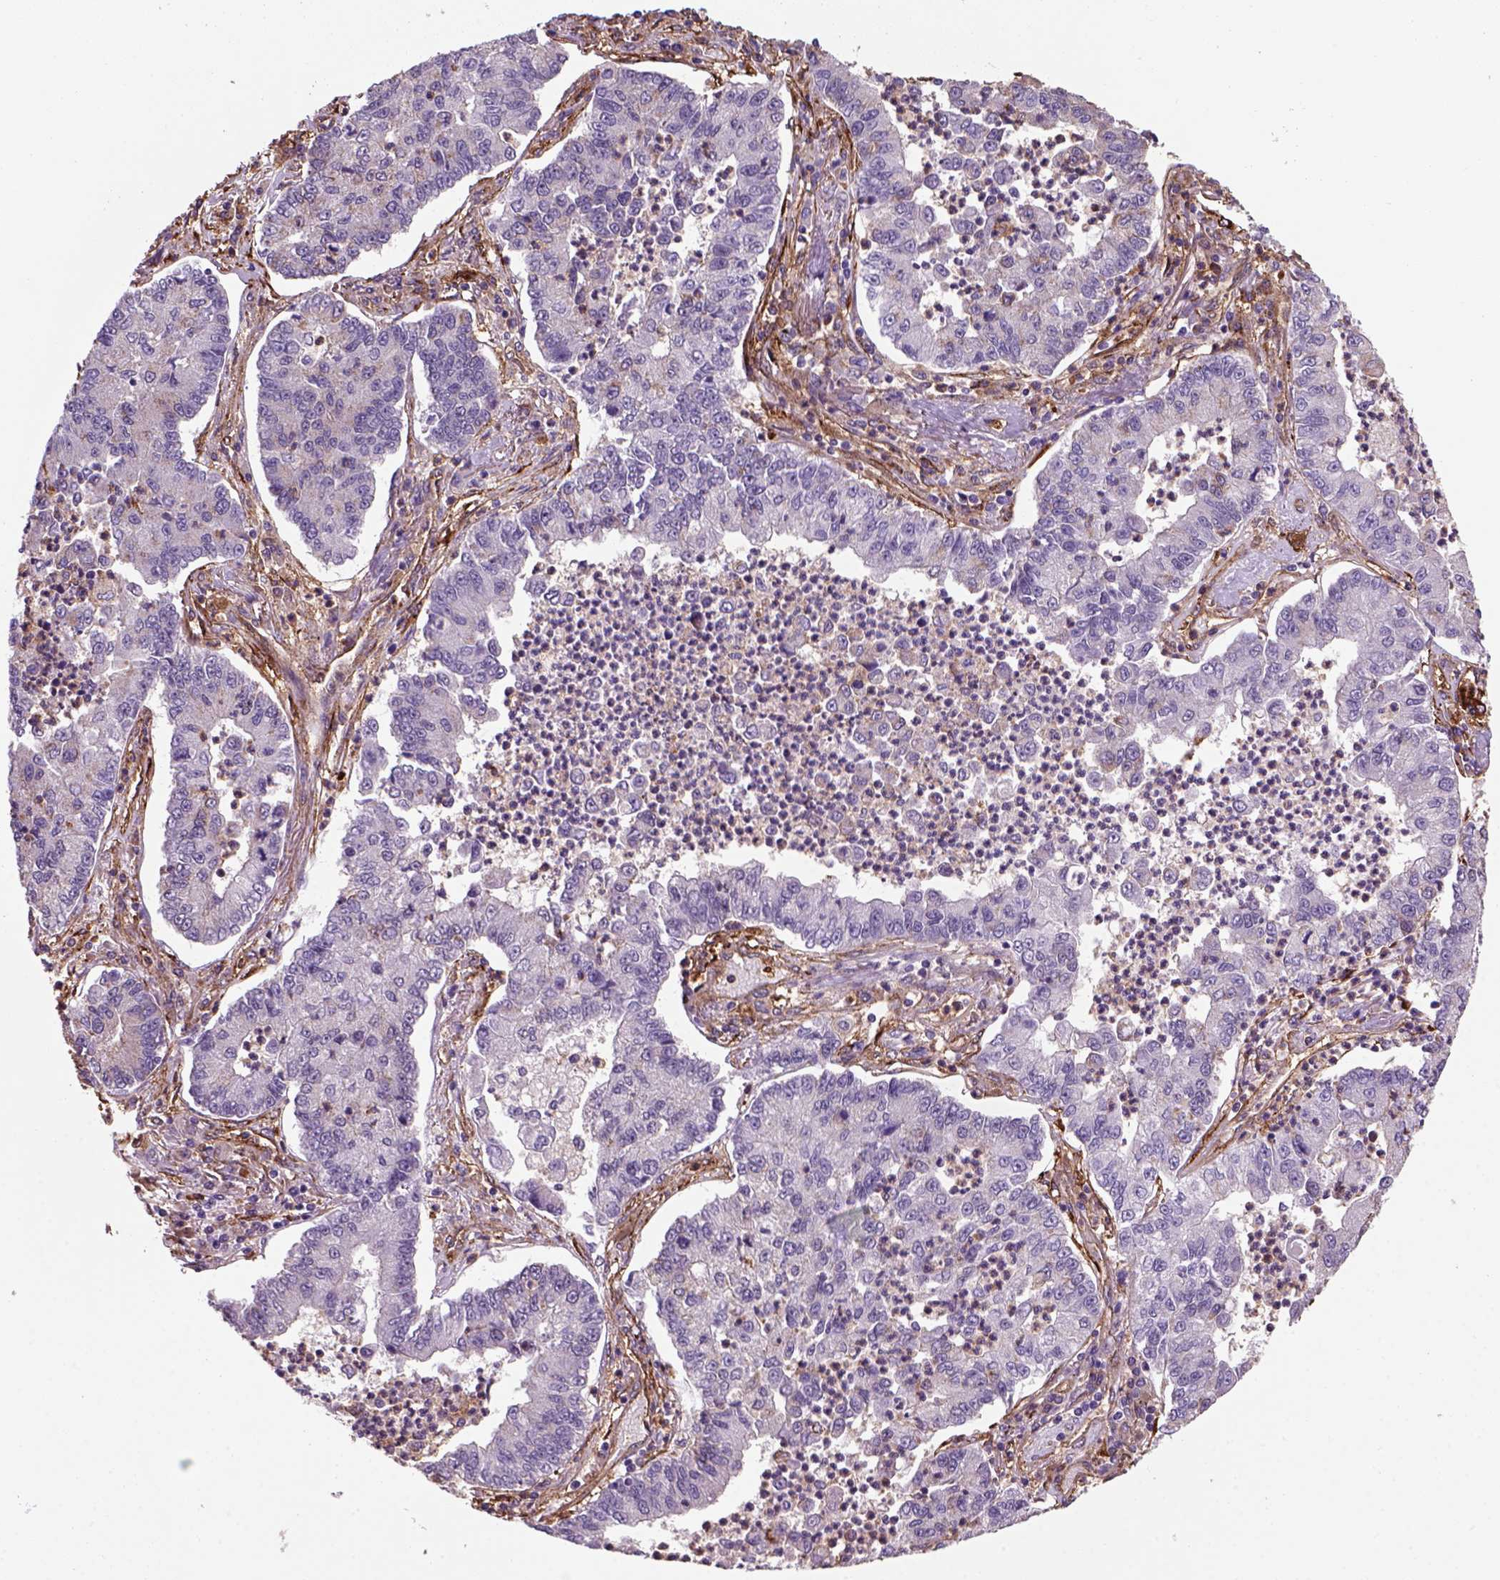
{"staining": {"intensity": "negative", "quantity": "none", "location": "none"}, "tissue": "lung cancer", "cell_type": "Tumor cells", "image_type": "cancer", "snomed": [{"axis": "morphology", "description": "Adenocarcinoma, NOS"}, {"axis": "topography", "description": "Lung"}], "caption": "Adenocarcinoma (lung) was stained to show a protein in brown. There is no significant expression in tumor cells.", "gene": "MARCKS", "patient": {"sex": "female", "age": 57}}